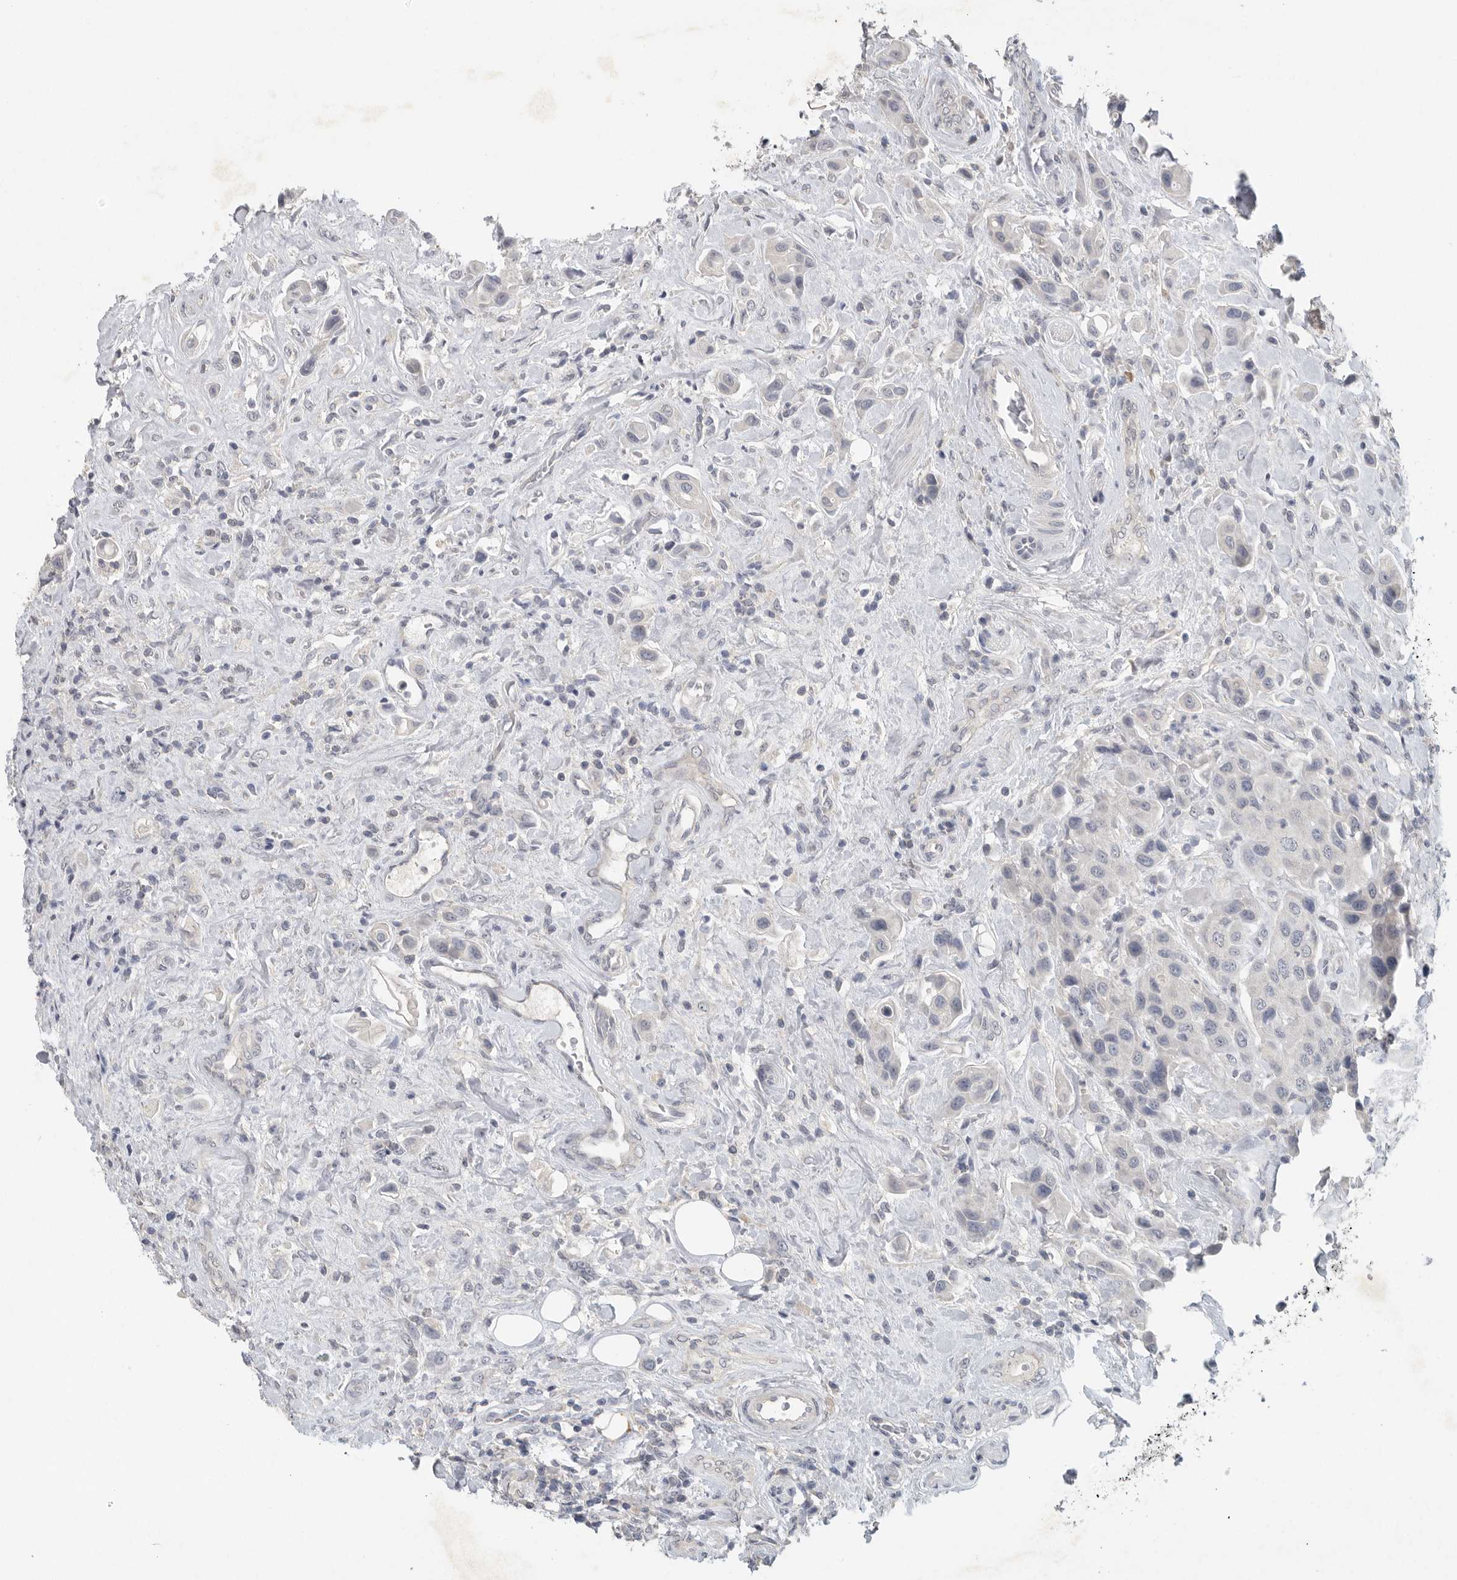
{"staining": {"intensity": "negative", "quantity": "none", "location": "none"}, "tissue": "urothelial cancer", "cell_type": "Tumor cells", "image_type": "cancer", "snomed": [{"axis": "morphology", "description": "Urothelial carcinoma, High grade"}, {"axis": "topography", "description": "Urinary bladder"}], "caption": "An immunohistochemistry (IHC) photomicrograph of high-grade urothelial carcinoma is shown. There is no staining in tumor cells of high-grade urothelial carcinoma.", "gene": "REG4", "patient": {"sex": "male", "age": 50}}